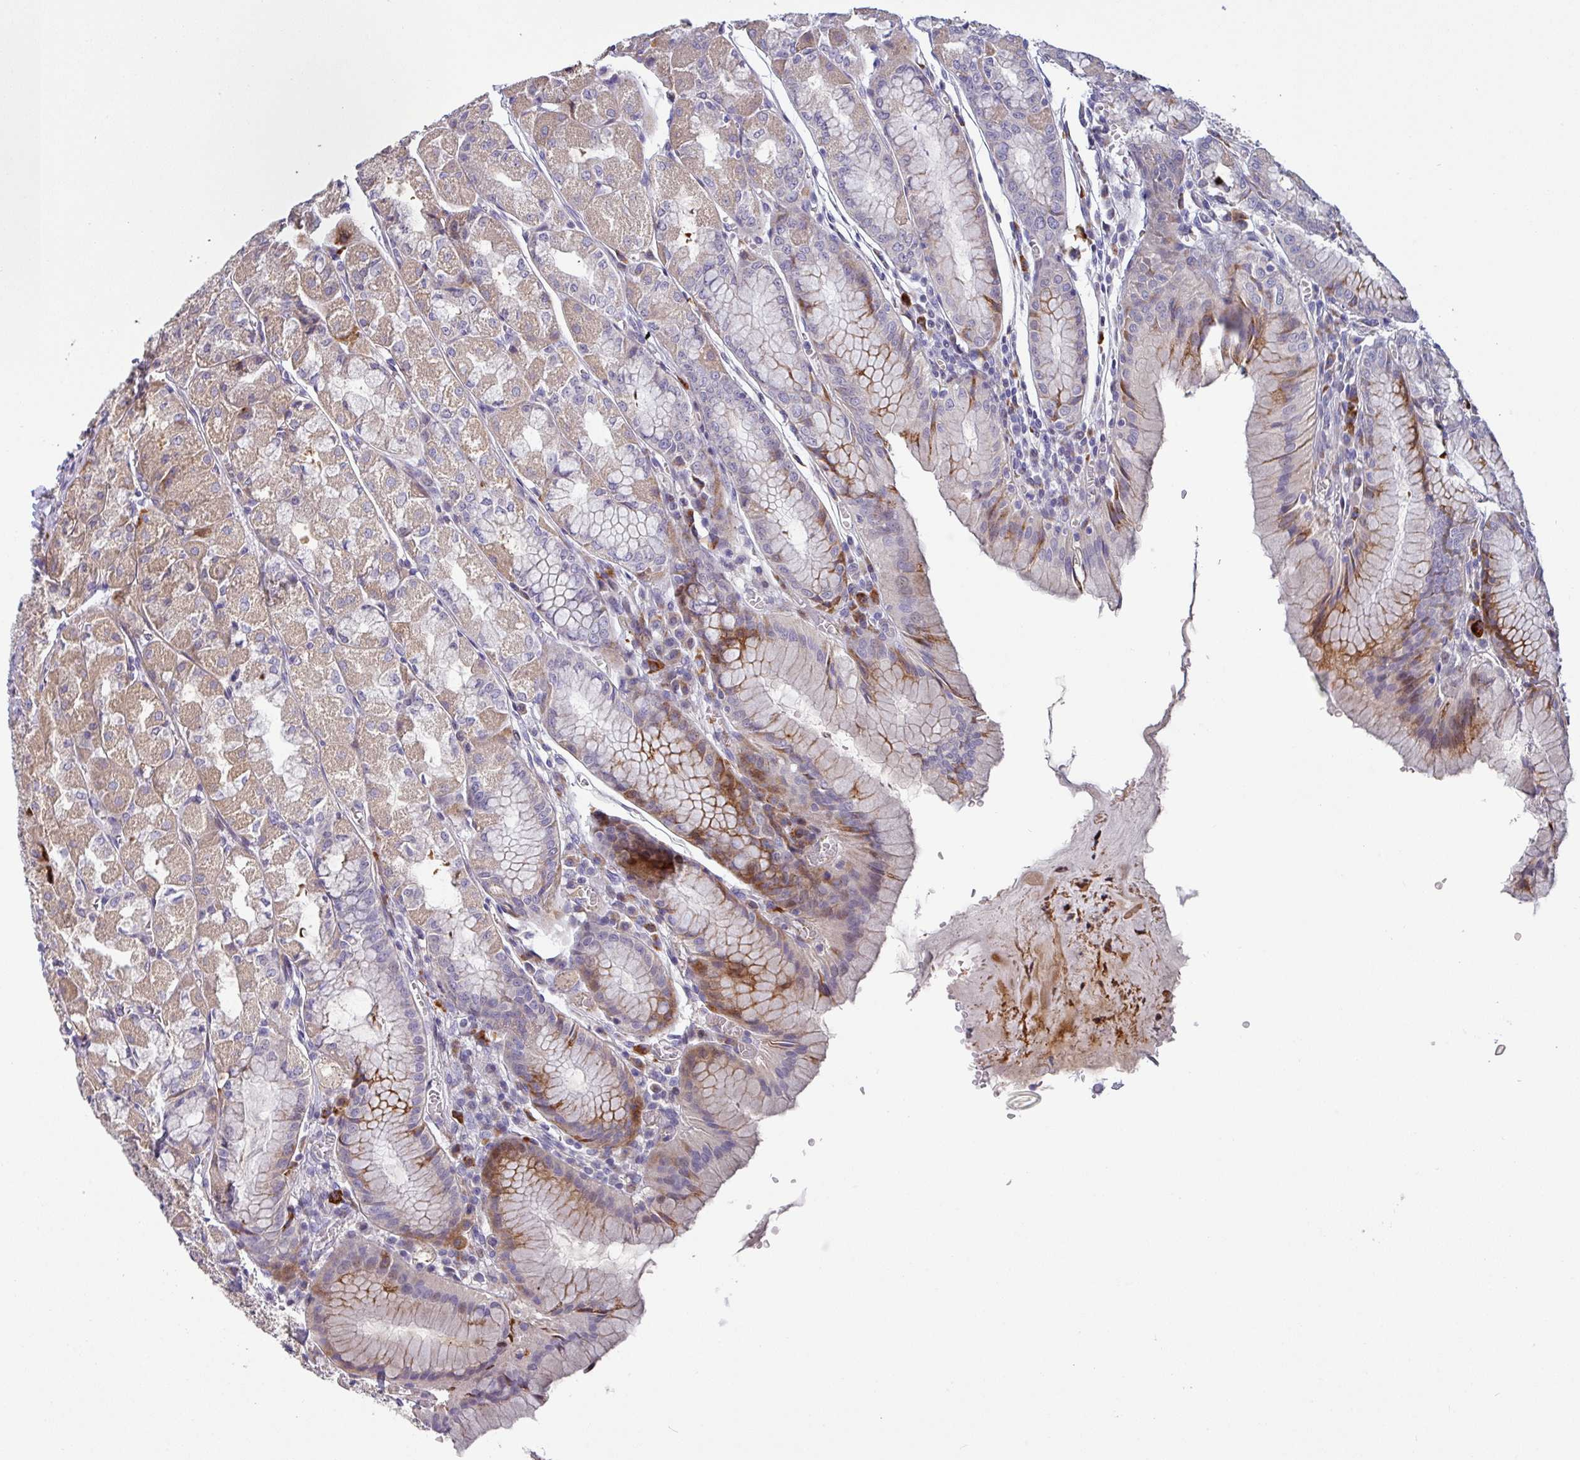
{"staining": {"intensity": "moderate", "quantity": "<25%", "location": "cytoplasmic/membranous"}, "tissue": "stomach", "cell_type": "Glandular cells", "image_type": "normal", "snomed": [{"axis": "morphology", "description": "Normal tissue, NOS"}, {"axis": "topography", "description": "Stomach"}], "caption": "Immunohistochemistry (IHC) (DAB (3,3'-diaminobenzidine)) staining of benign stomach demonstrates moderate cytoplasmic/membranous protein expression in about <25% of glandular cells. (Stains: DAB (3,3'-diaminobenzidine) in brown, nuclei in blue, Microscopy: brightfield microscopy at high magnification).", "gene": "KLHL3", "patient": {"sex": "male", "age": 55}}